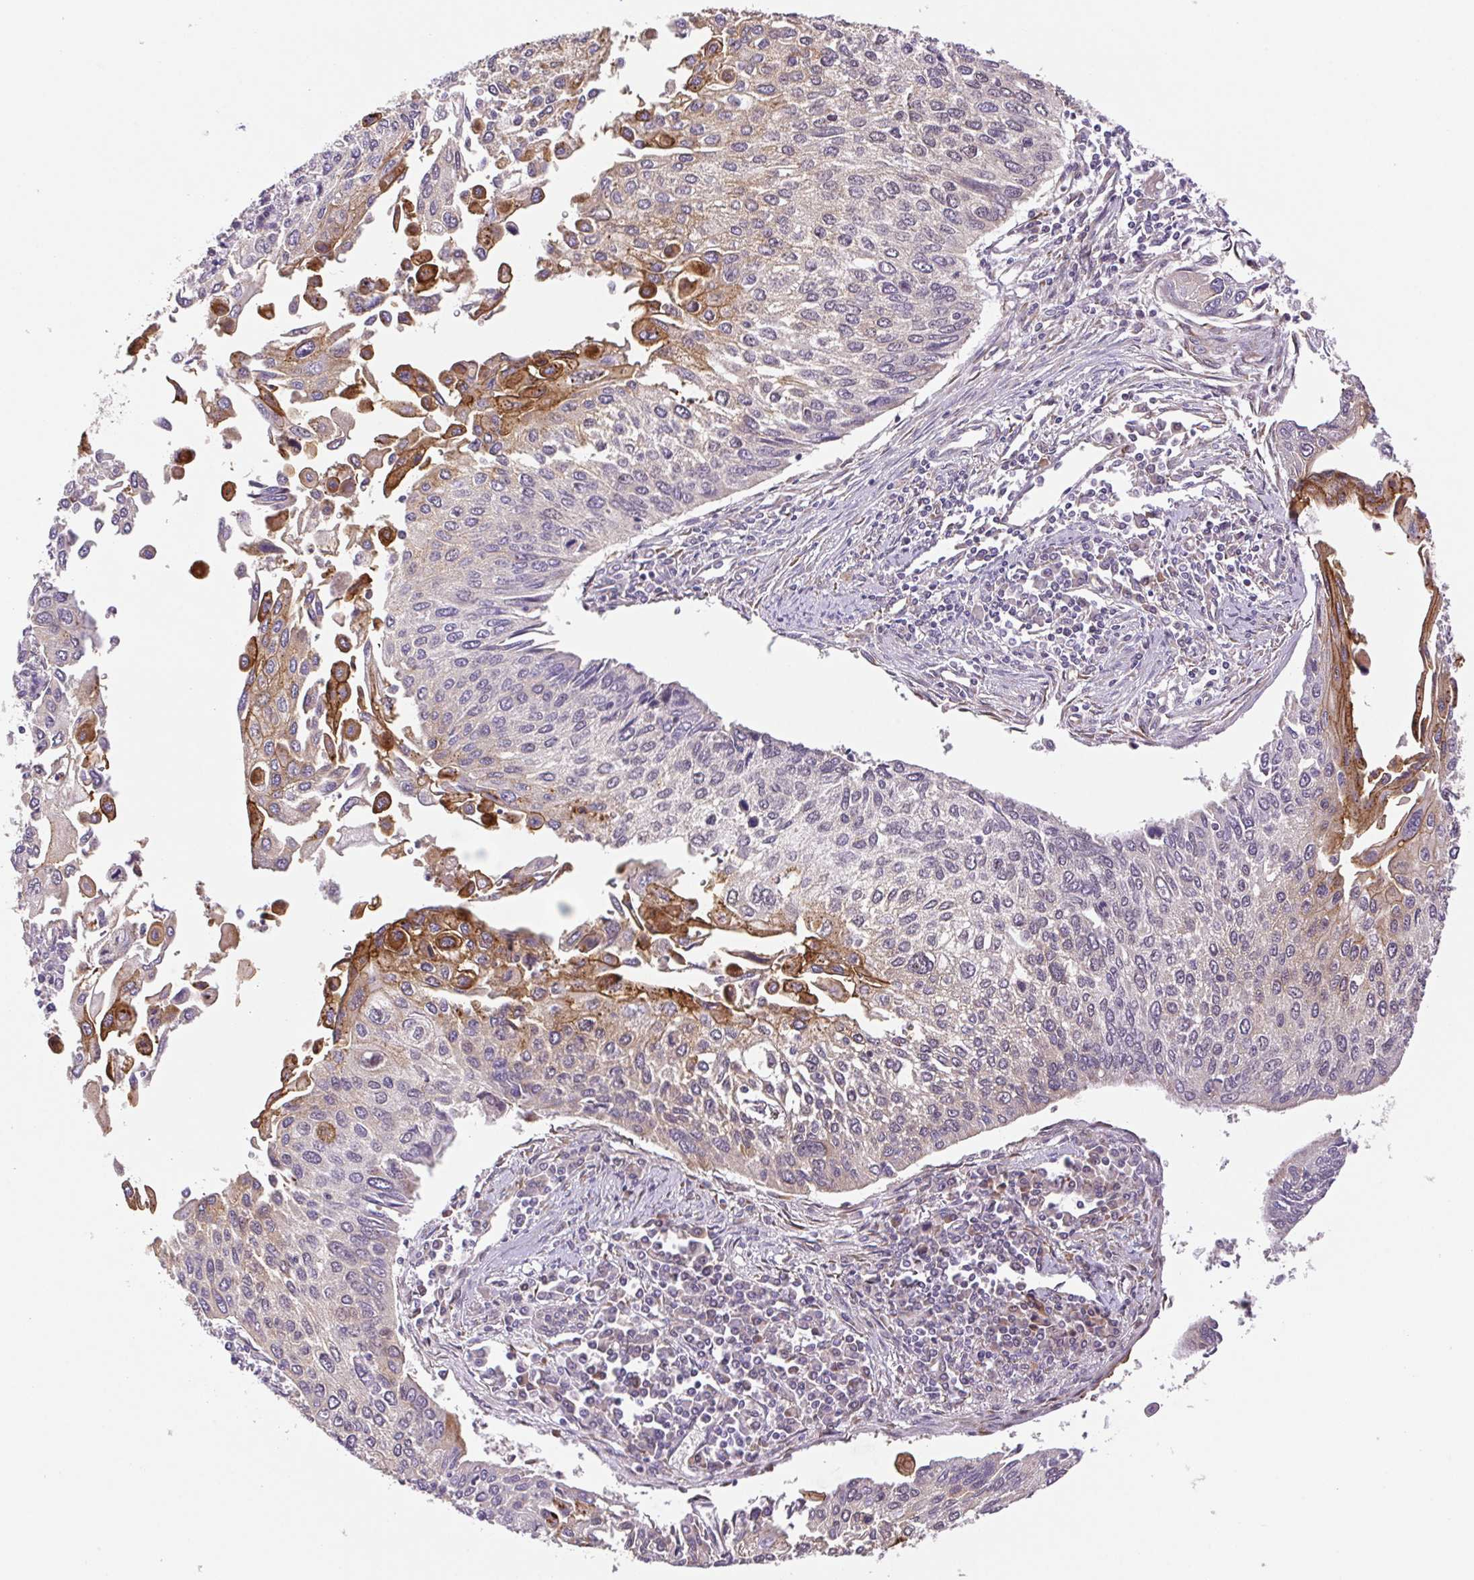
{"staining": {"intensity": "moderate", "quantity": "<25%", "location": "cytoplasmic/membranous"}, "tissue": "lung cancer", "cell_type": "Tumor cells", "image_type": "cancer", "snomed": [{"axis": "morphology", "description": "Squamous cell carcinoma, NOS"}, {"axis": "morphology", "description": "Squamous cell carcinoma, metastatic, NOS"}, {"axis": "topography", "description": "Lung"}], "caption": "Immunohistochemistry (IHC) photomicrograph of metastatic squamous cell carcinoma (lung) stained for a protein (brown), which demonstrates low levels of moderate cytoplasmic/membranous positivity in about <25% of tumor cells.", "gene": "LYPD5", "patient": {"sex": "male", "age": 63}}